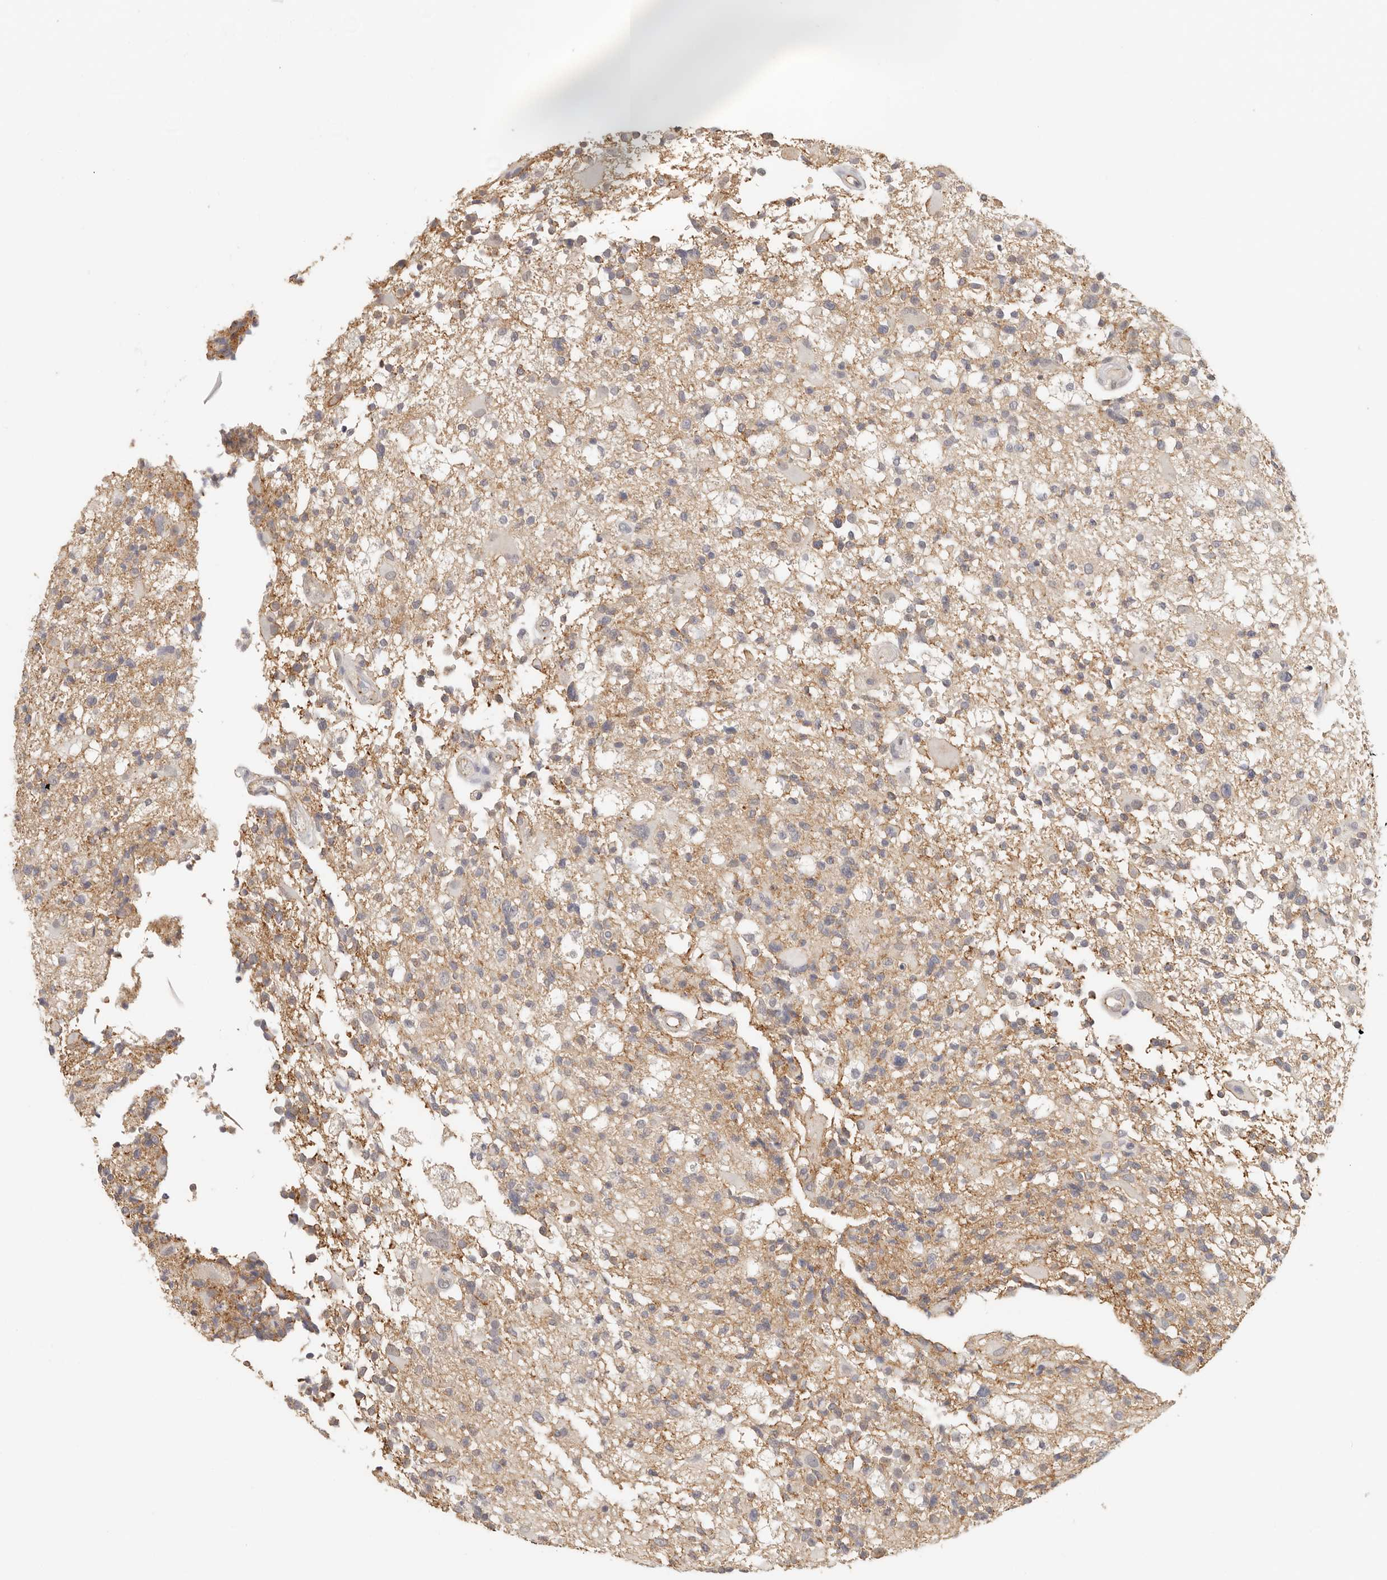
{"staining": {"intensity": "weak", "quantity": ">75%", "location": "cytoplasmic/membranous"}, "tissue": "glioma", "cell_type": "Tumor cells", "image_type": "cancer", "snomed": [{"axis": "morphology", "description": "Glioma, malignant, High grade"}, {"axis": "morphology", "description": "Glioblastoma, NOS"}, {"axis": "topography", "description": "Brain"}], "caption": "Malignant glioma (high-grade) was stained to show a protein in brown. There is low levels of weak cytoplasmic/membranous positivity in about >75% of tumor cells.", "gene": "ANXA9", "patient": {"sex": "male", "age": 60}}